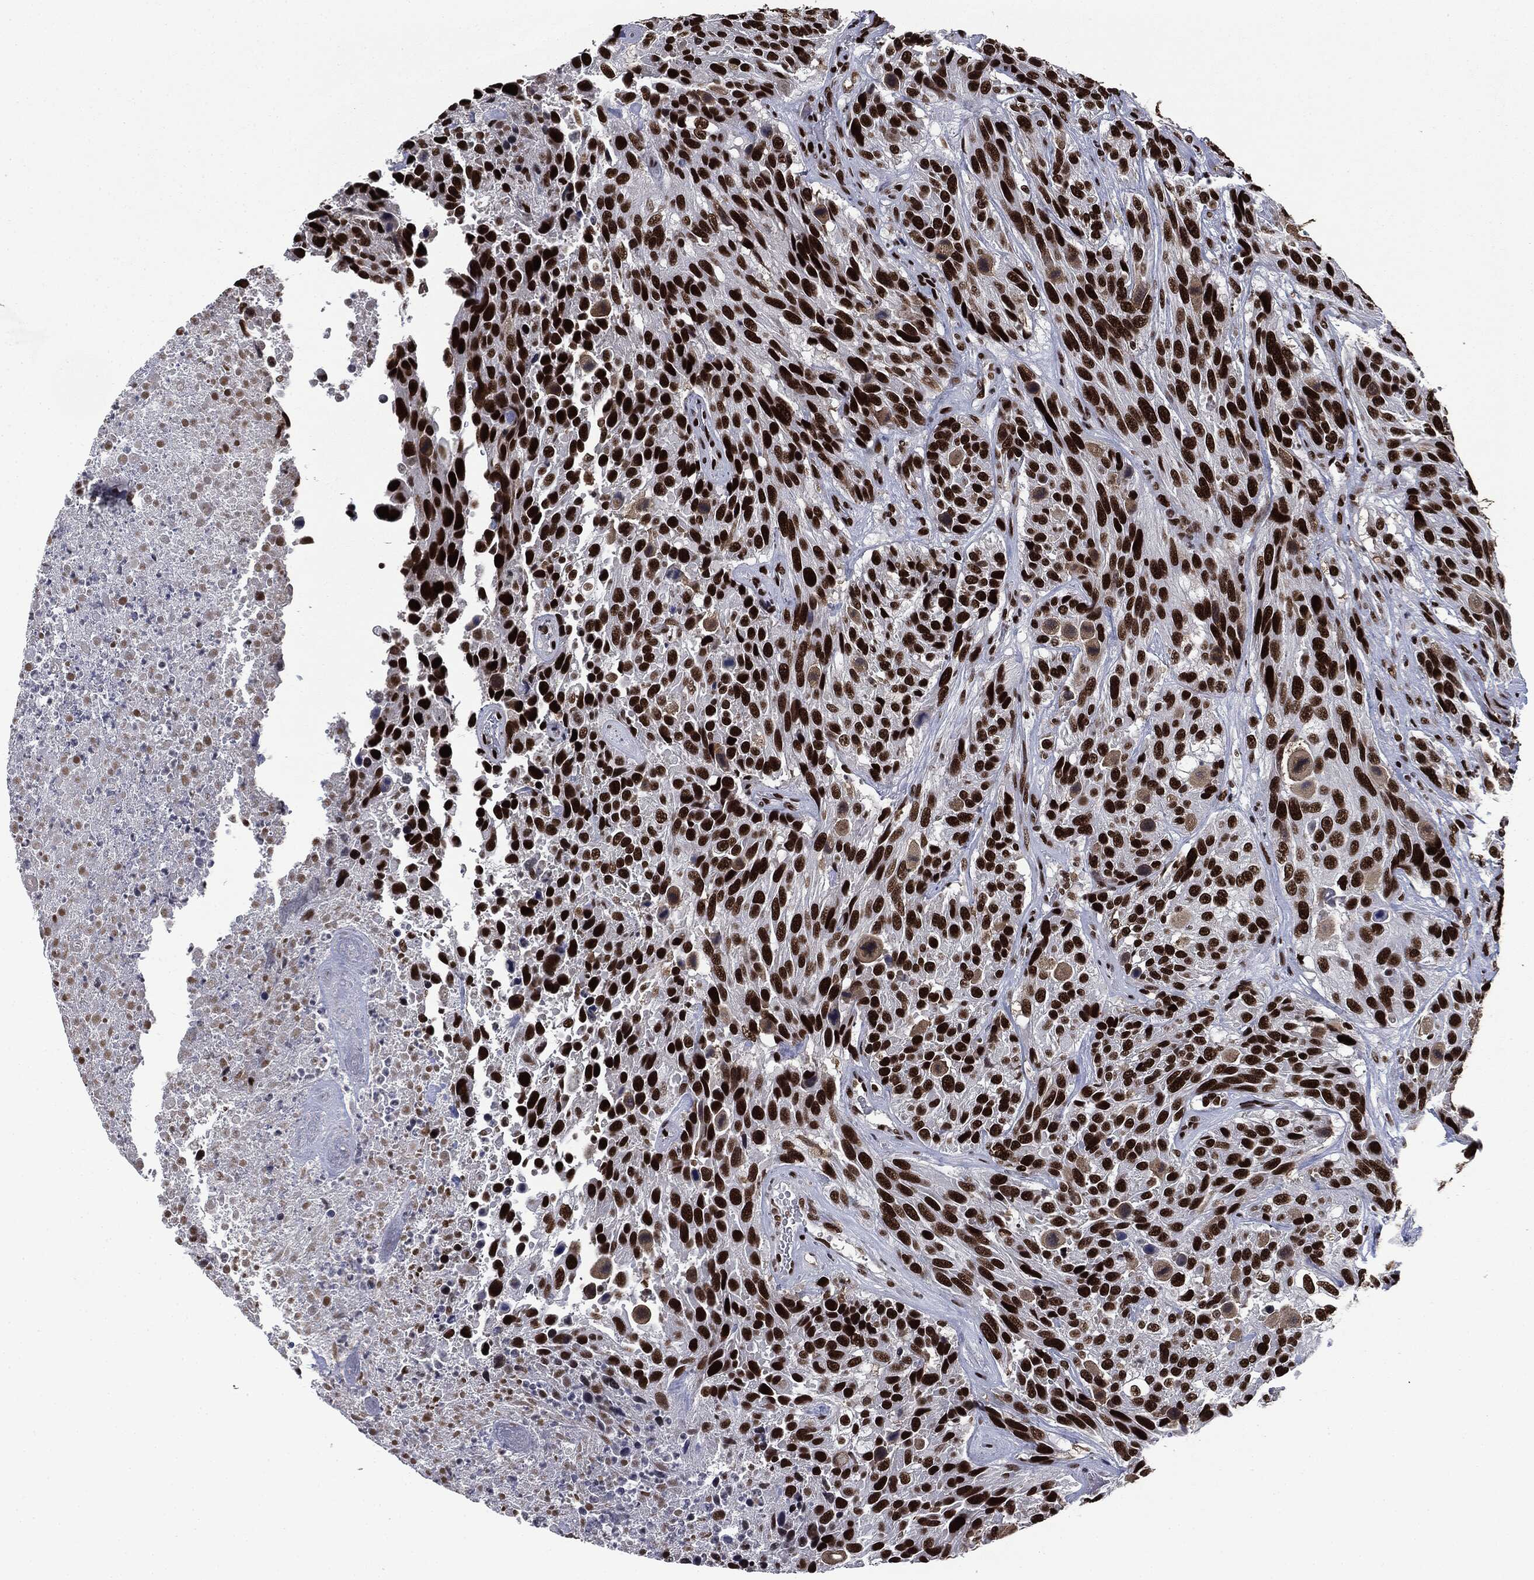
{"staining": {"intensity": "strong", "quantity": ">75%", "location": "nuclear"}, "tissue": "urothelial cancer", "cell_type": "Tumor cells", "image_type": "cancer", "snomed": [{"axis": "morphology", "description": "Urothelial carcinoma, High grade"}, {"axis": "topography", "description": "Urinary bladder"}], "caption": "The photomicrograph shows immunohistochemical staining of urothelial carcinoma (high-grade). There is strong nuclear expression is appreciated in approximately >75% of tumor cells. (Brightfield microscopy of DAB IHC at high magnification).", "gene": "MSH2", "patient": {"sex": "female", "age": 70}}